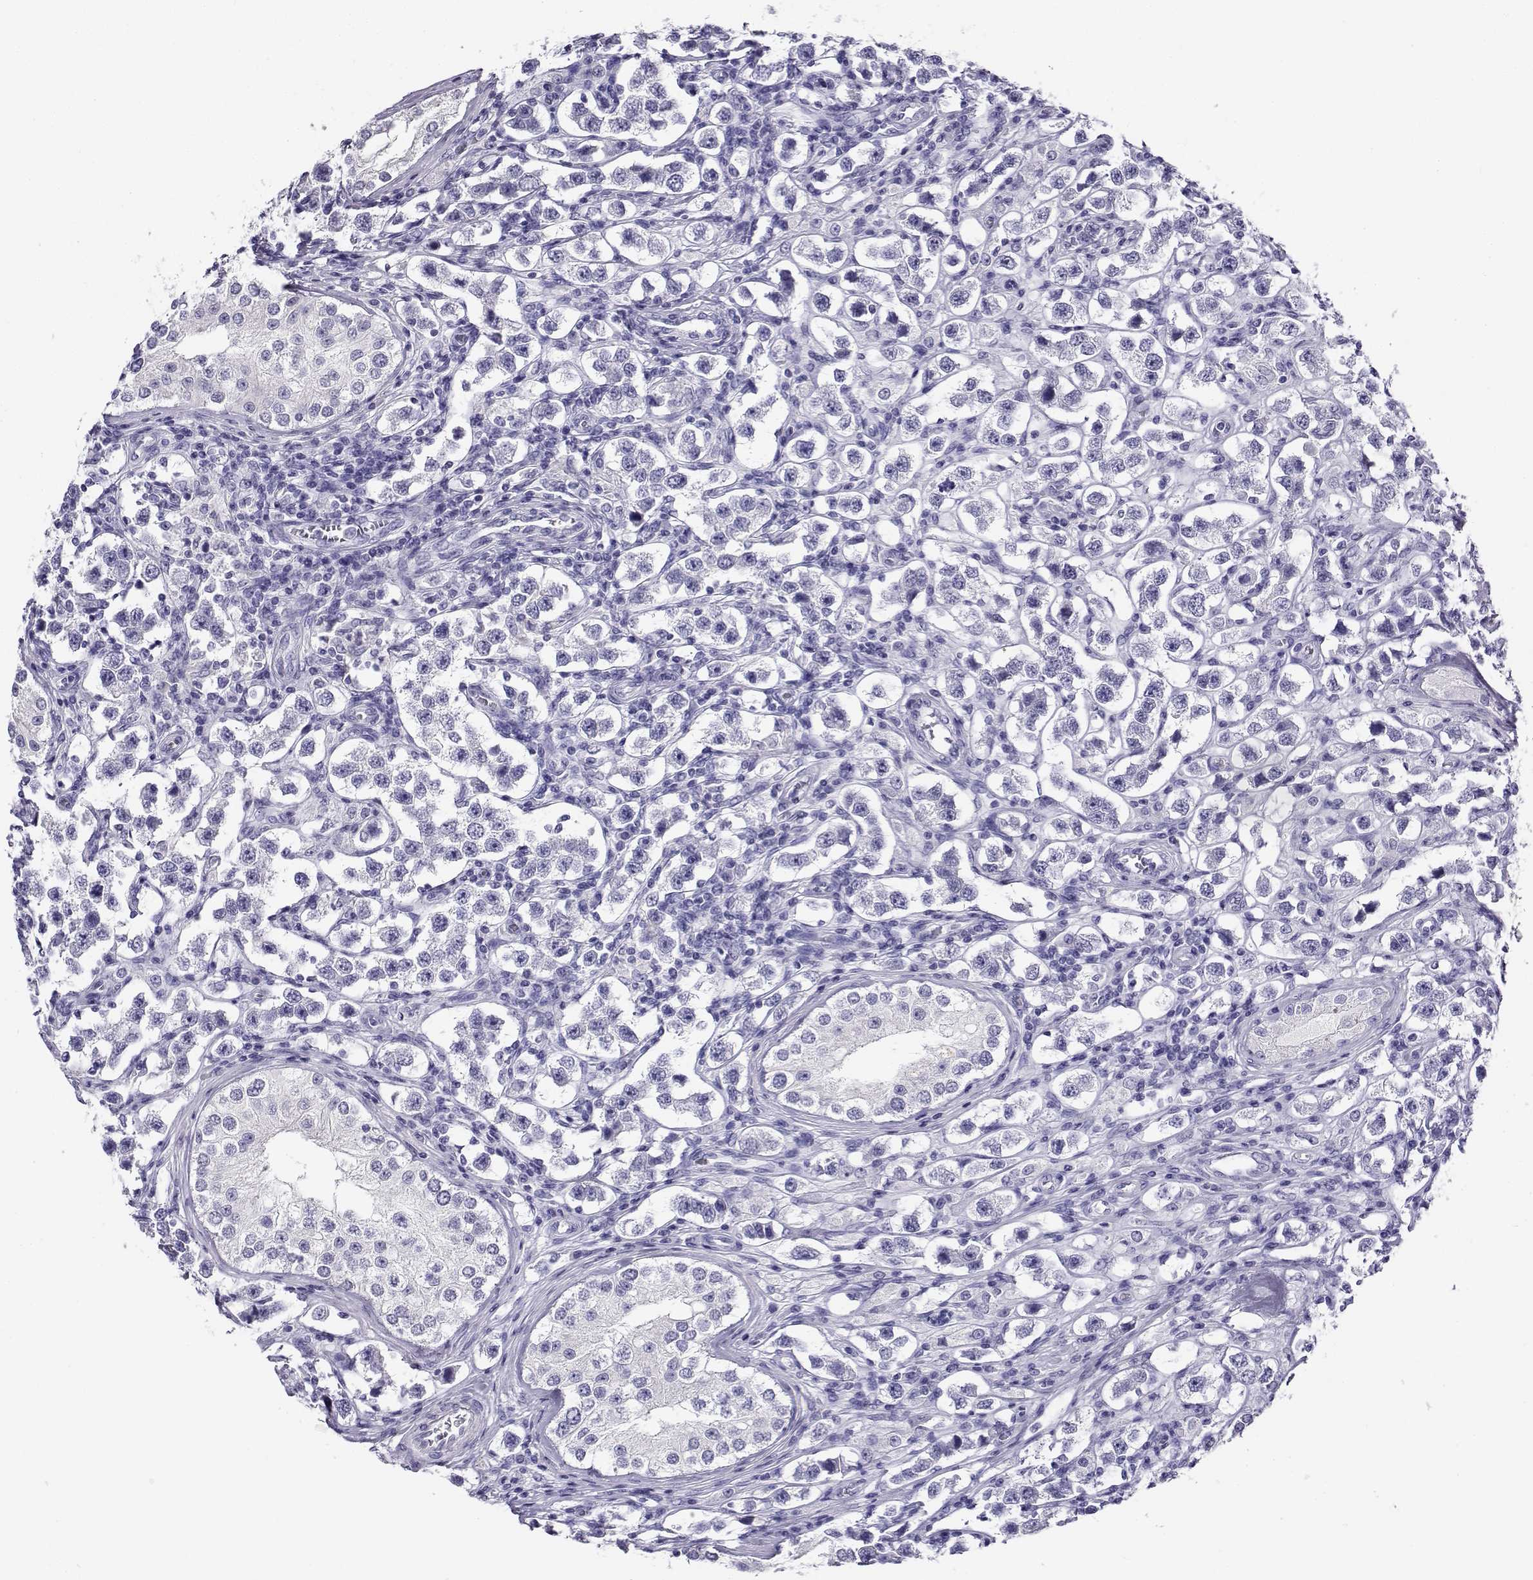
{"staining": {"intensity": "negative", "quantity": "none", "location": "none"}, "tissue": "testis cancer", "cell_type": "Tumor cells", "image_type": "cancer", "snomed": [{"axis": "morphology", "description": "Seminoma, NOS"}, {"axis": "topography", "description": "Testis"}], "caption": "IHC of testis seminoma reveals no expression in tumor cells.", "gene": "CABS1", "patient": {"sex": "male", "age": 37}}